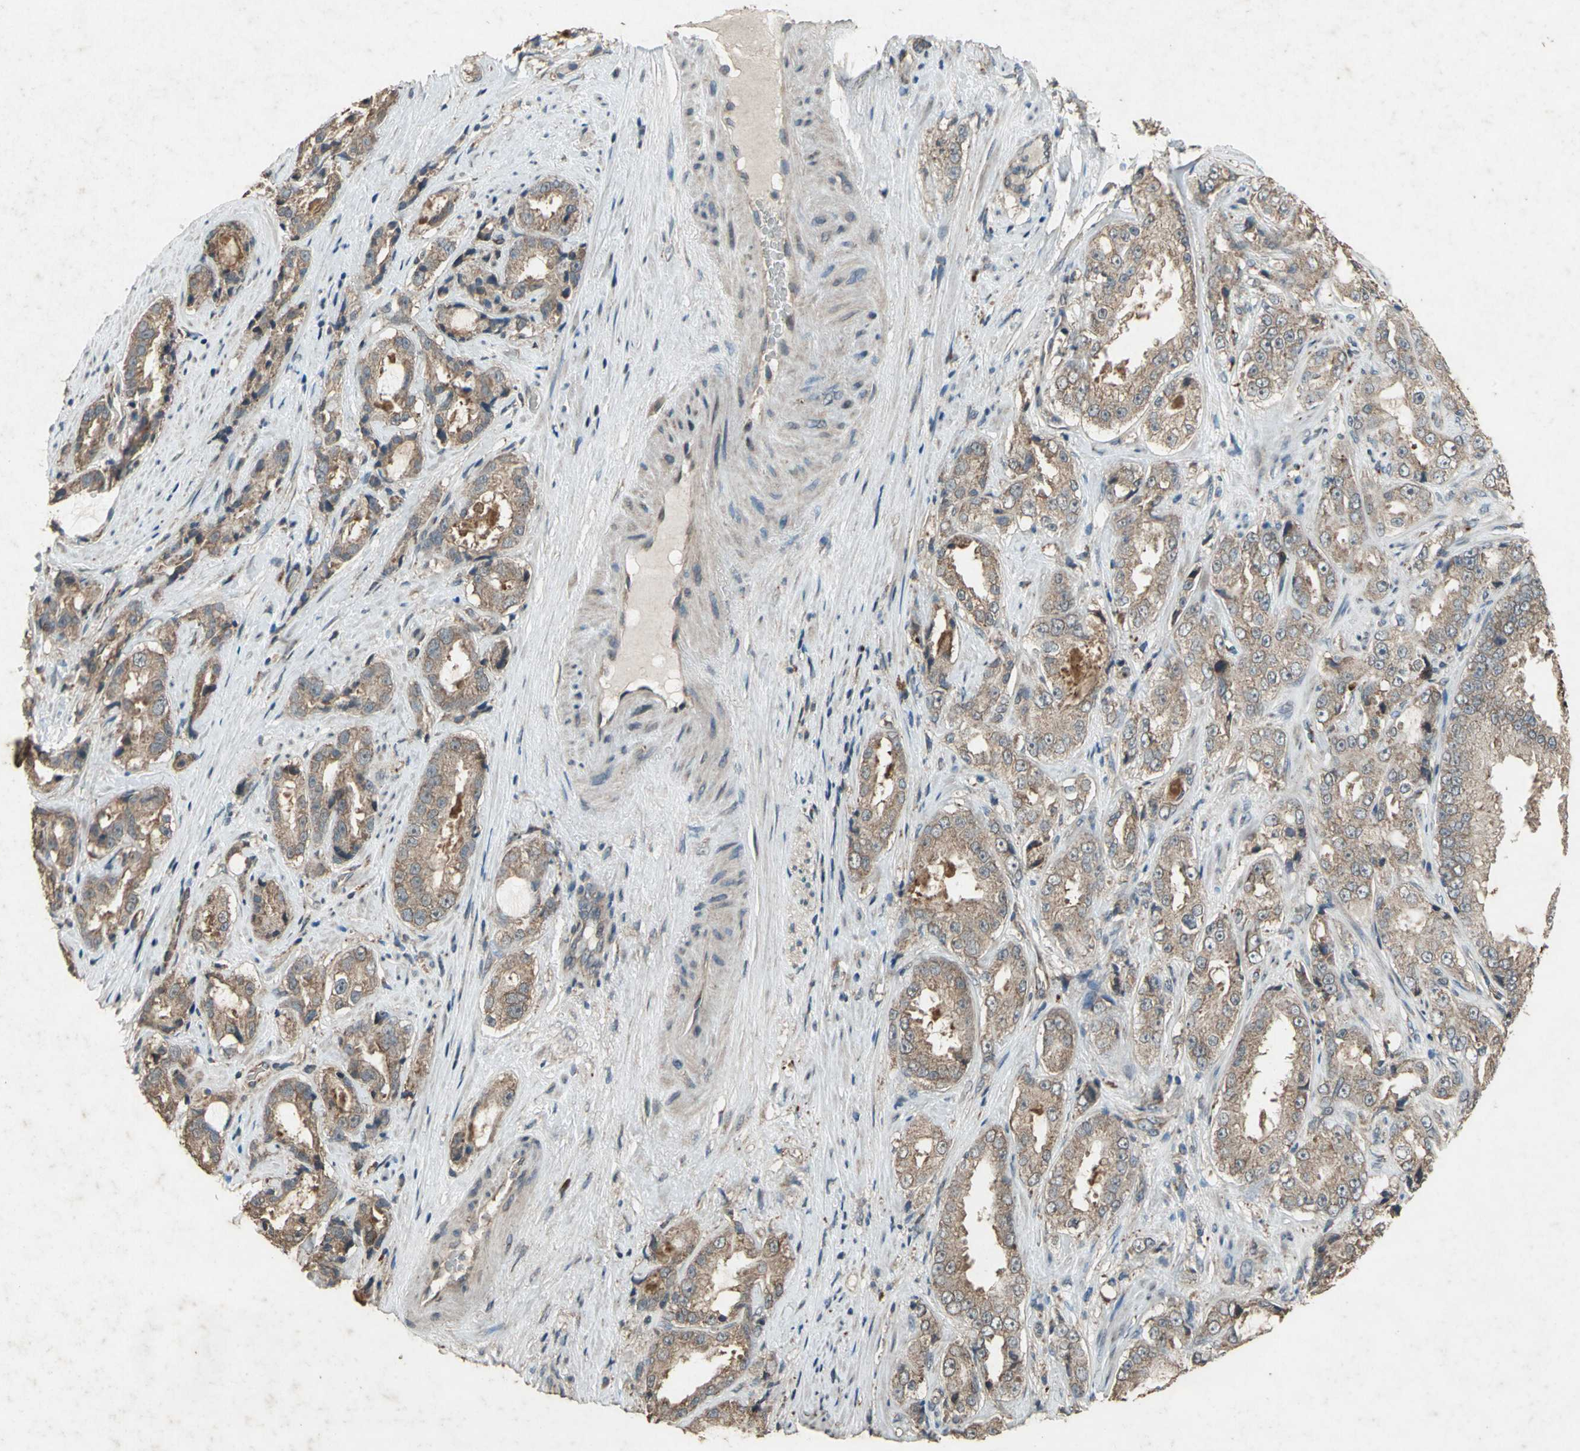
{"staining": {"intensity": "weak", "quantity": ">75%", "location": "cytoplasmic/membranous"}, "tissue": "prostate cancer", "cell_type": "Tumor cells", "image_type": "cancer", "snomed": [{"axis": "morphology", "description": "Adenocarcinoma, High grade"}, {"axis": "topography", "description": "Prostate"}], "caption": "An IHC image of neoplastic tissue is shown. Protein staining in brown highlights weak cytoplasmic/membranous positivity in prostate high-grade adenocarcinoma within tumor cells.", "gene": "SEPTIN4", "patient": {"sex": "male", "age": 73}}